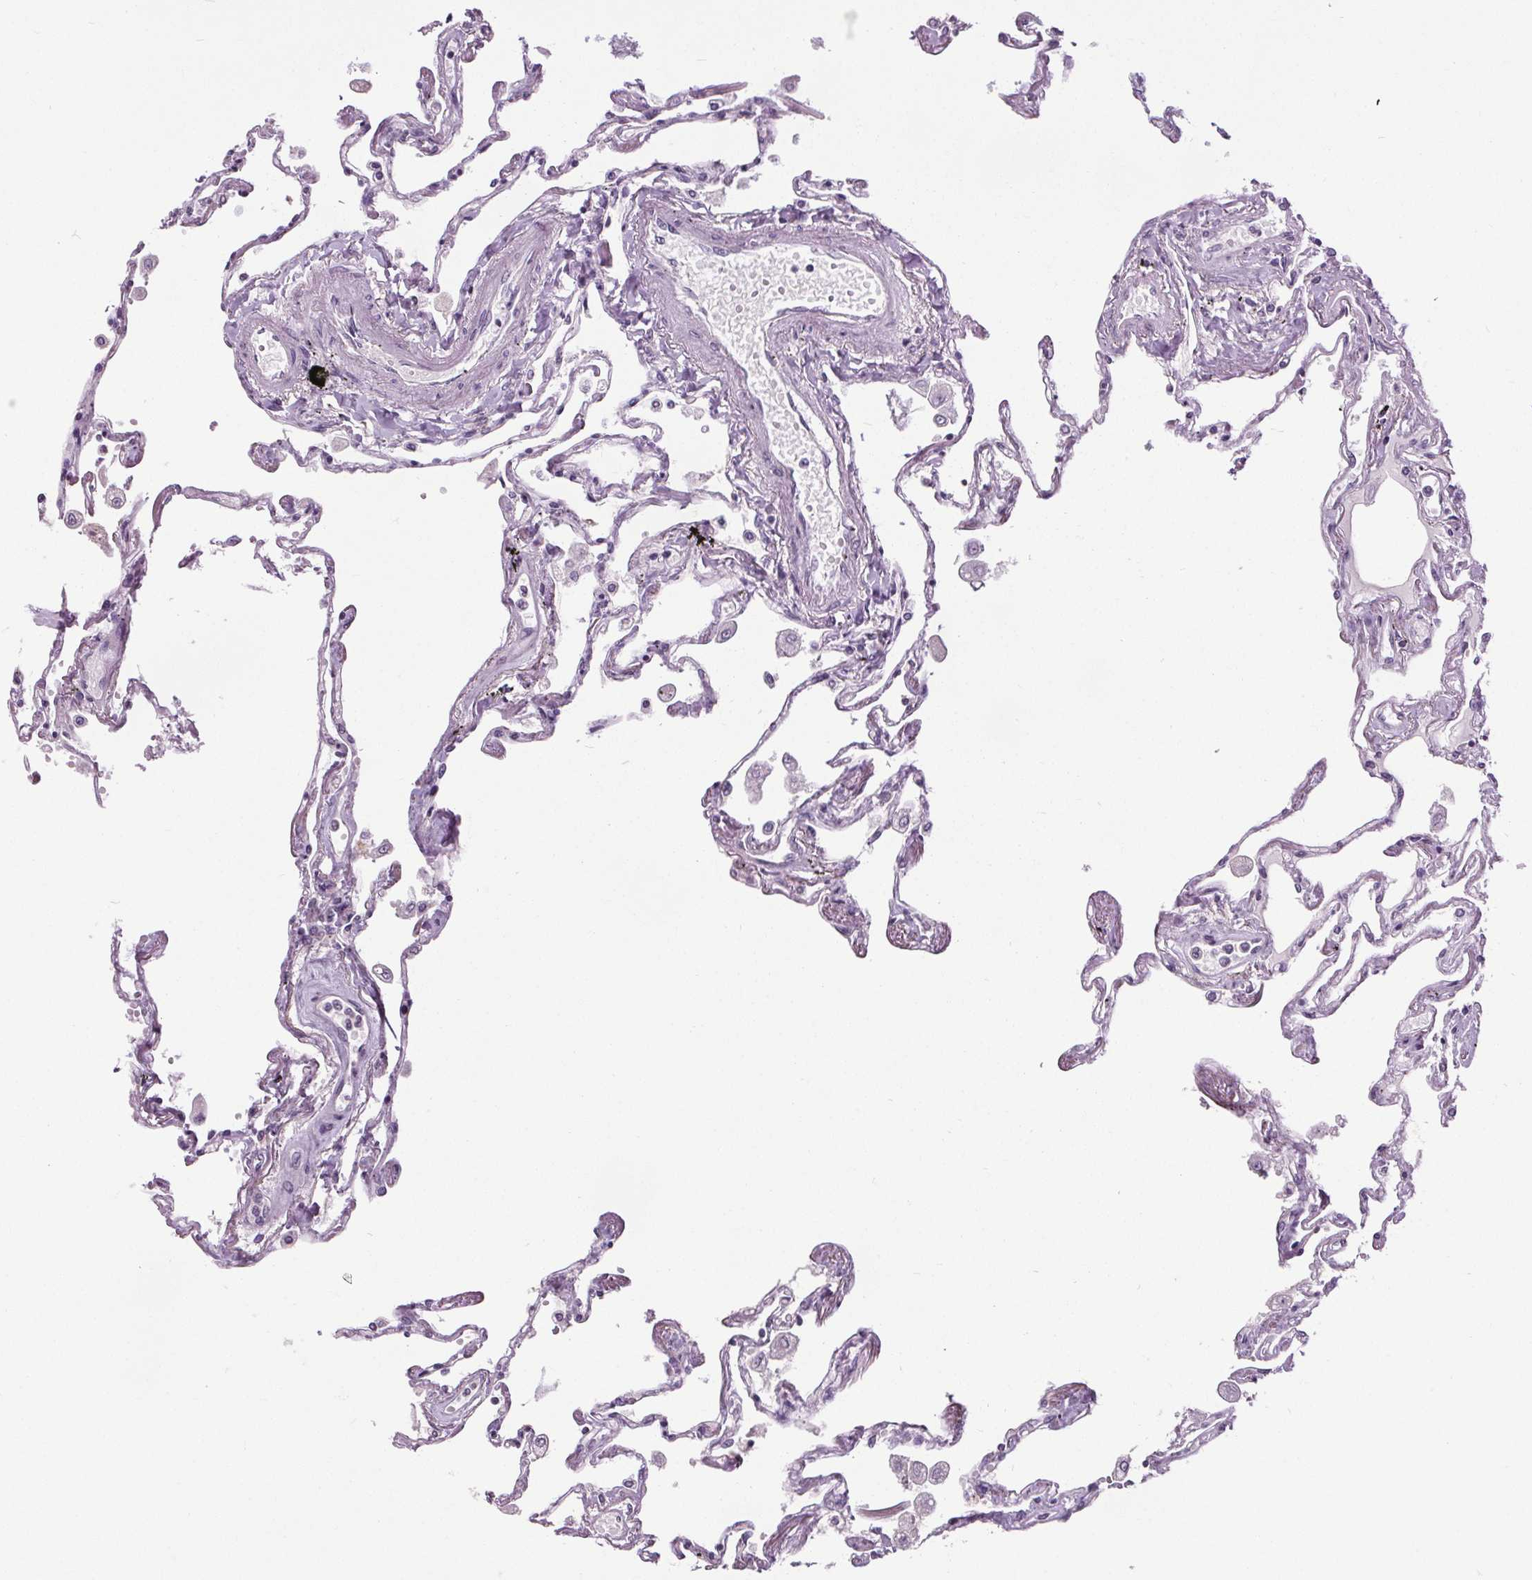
{"staining": {"intensity": "negative", "quantity": "none", "location": "none"}, "tissue": "lung", "cell_type": "Alveolar cells", "image_type": "normal", "snomed": [{"axis": "morphology", "description": "Normal tissue, NOS"}, {"axis": "morphology", "description": "Adenocarcinoma, NOS"}, {"axis": "topography", "description": "Cartilage tissue"}, {"axis": "topography", "description": "Lung"}], "caption": "This is an IHC photomicrograph of benign lung. There is no expression in alveolar cells.", "gene": "SLC2A9", "patient": {"sex": "female", "age": 67}}